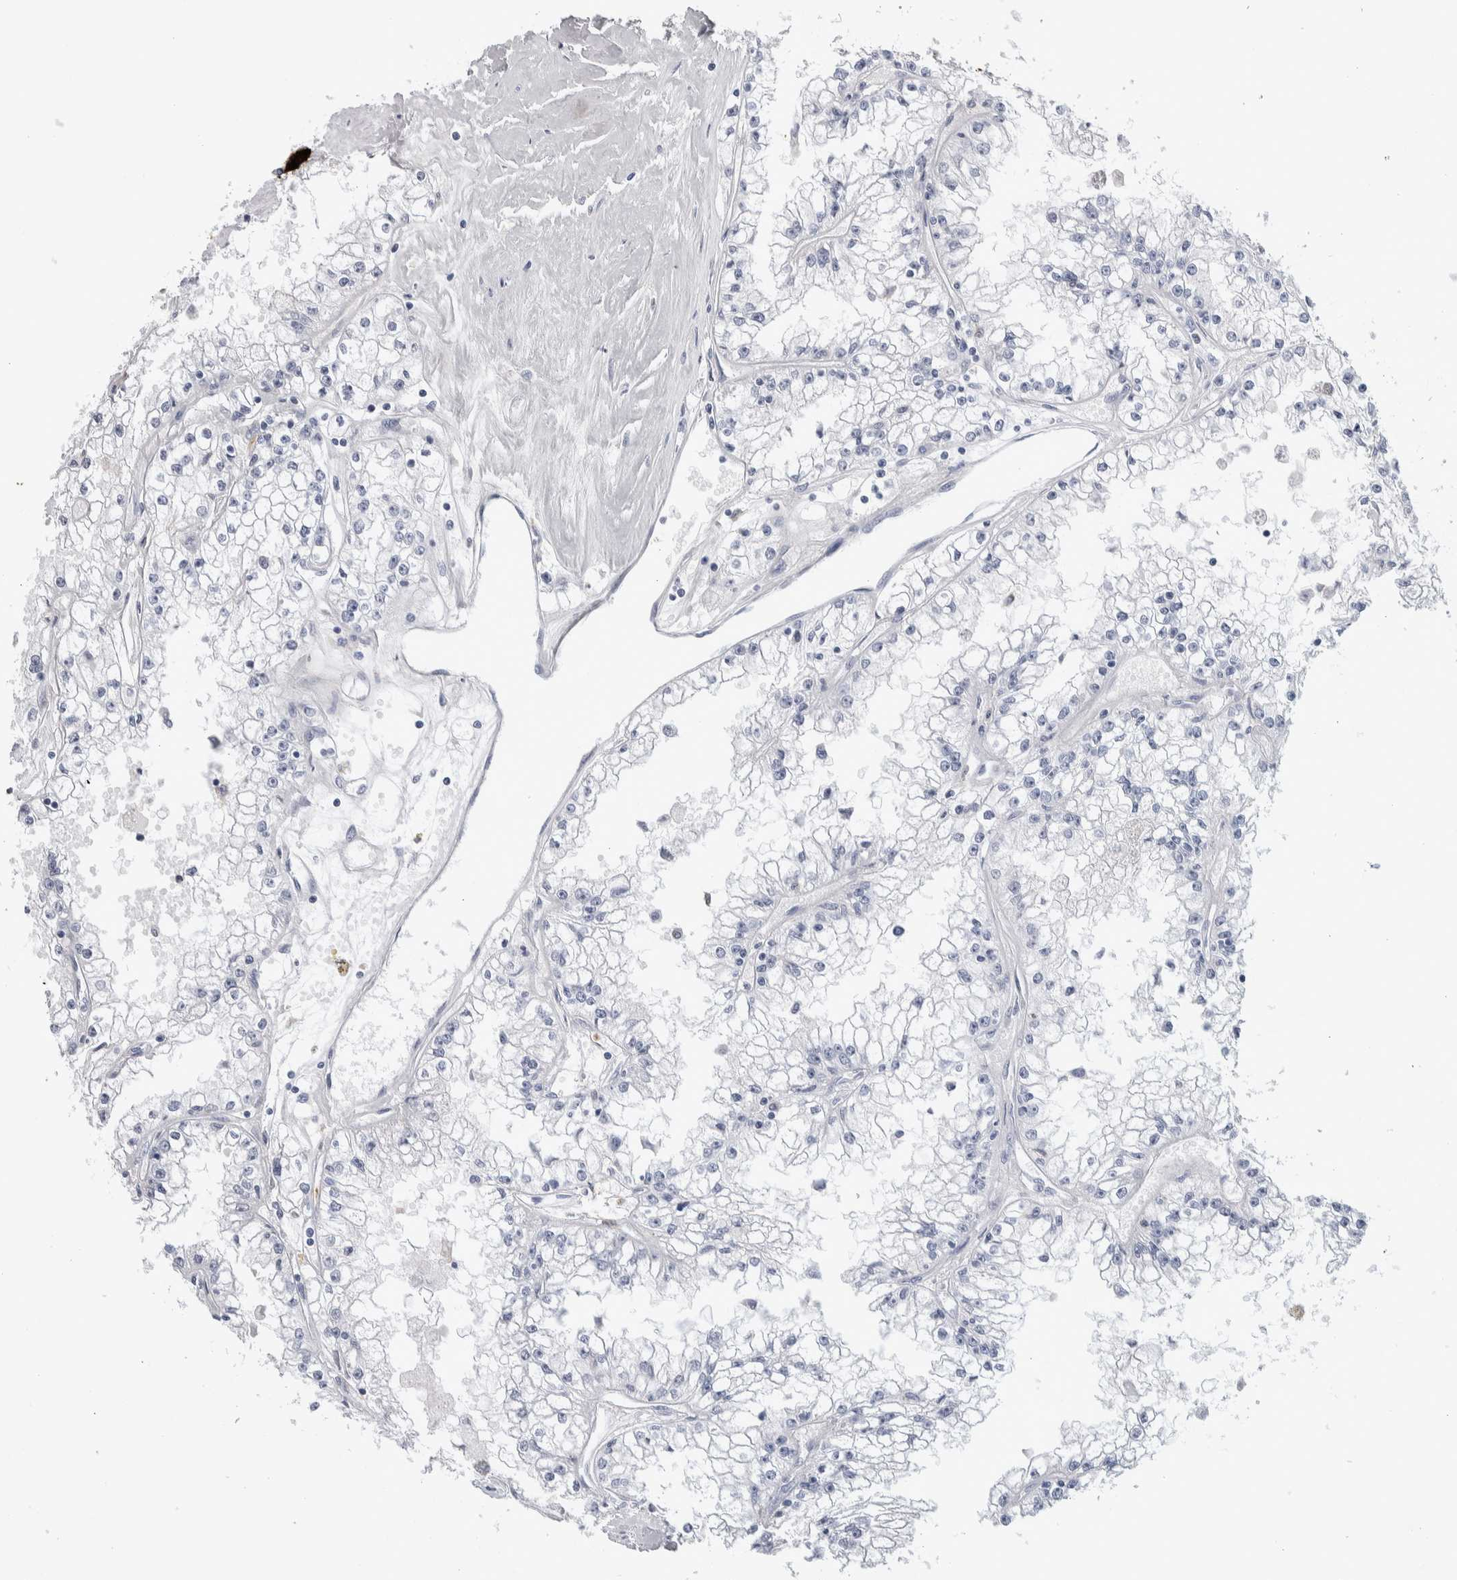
{"staining": {"intensity": "negative", "quantity": "none", "location": "none"}, "tissue": "renal cancer", "cell_type": "Tumor cells", "image_type": "cancer", "snomed": [{"axis": "morphology", "description": "Adenocarcinoma, NOS"}, {"axis": "topography", "description": "Kidney"}], "caption": "IHC histopathology image of neoplastic tissue: human renal cancer (adenocarcinoma) stained with DAB (3,3'-diaminobenzidine) displays no significant protein expression in tumor cells.", "gene": "LURAP1L", "patient": {"sex": "male", "age": 56}}